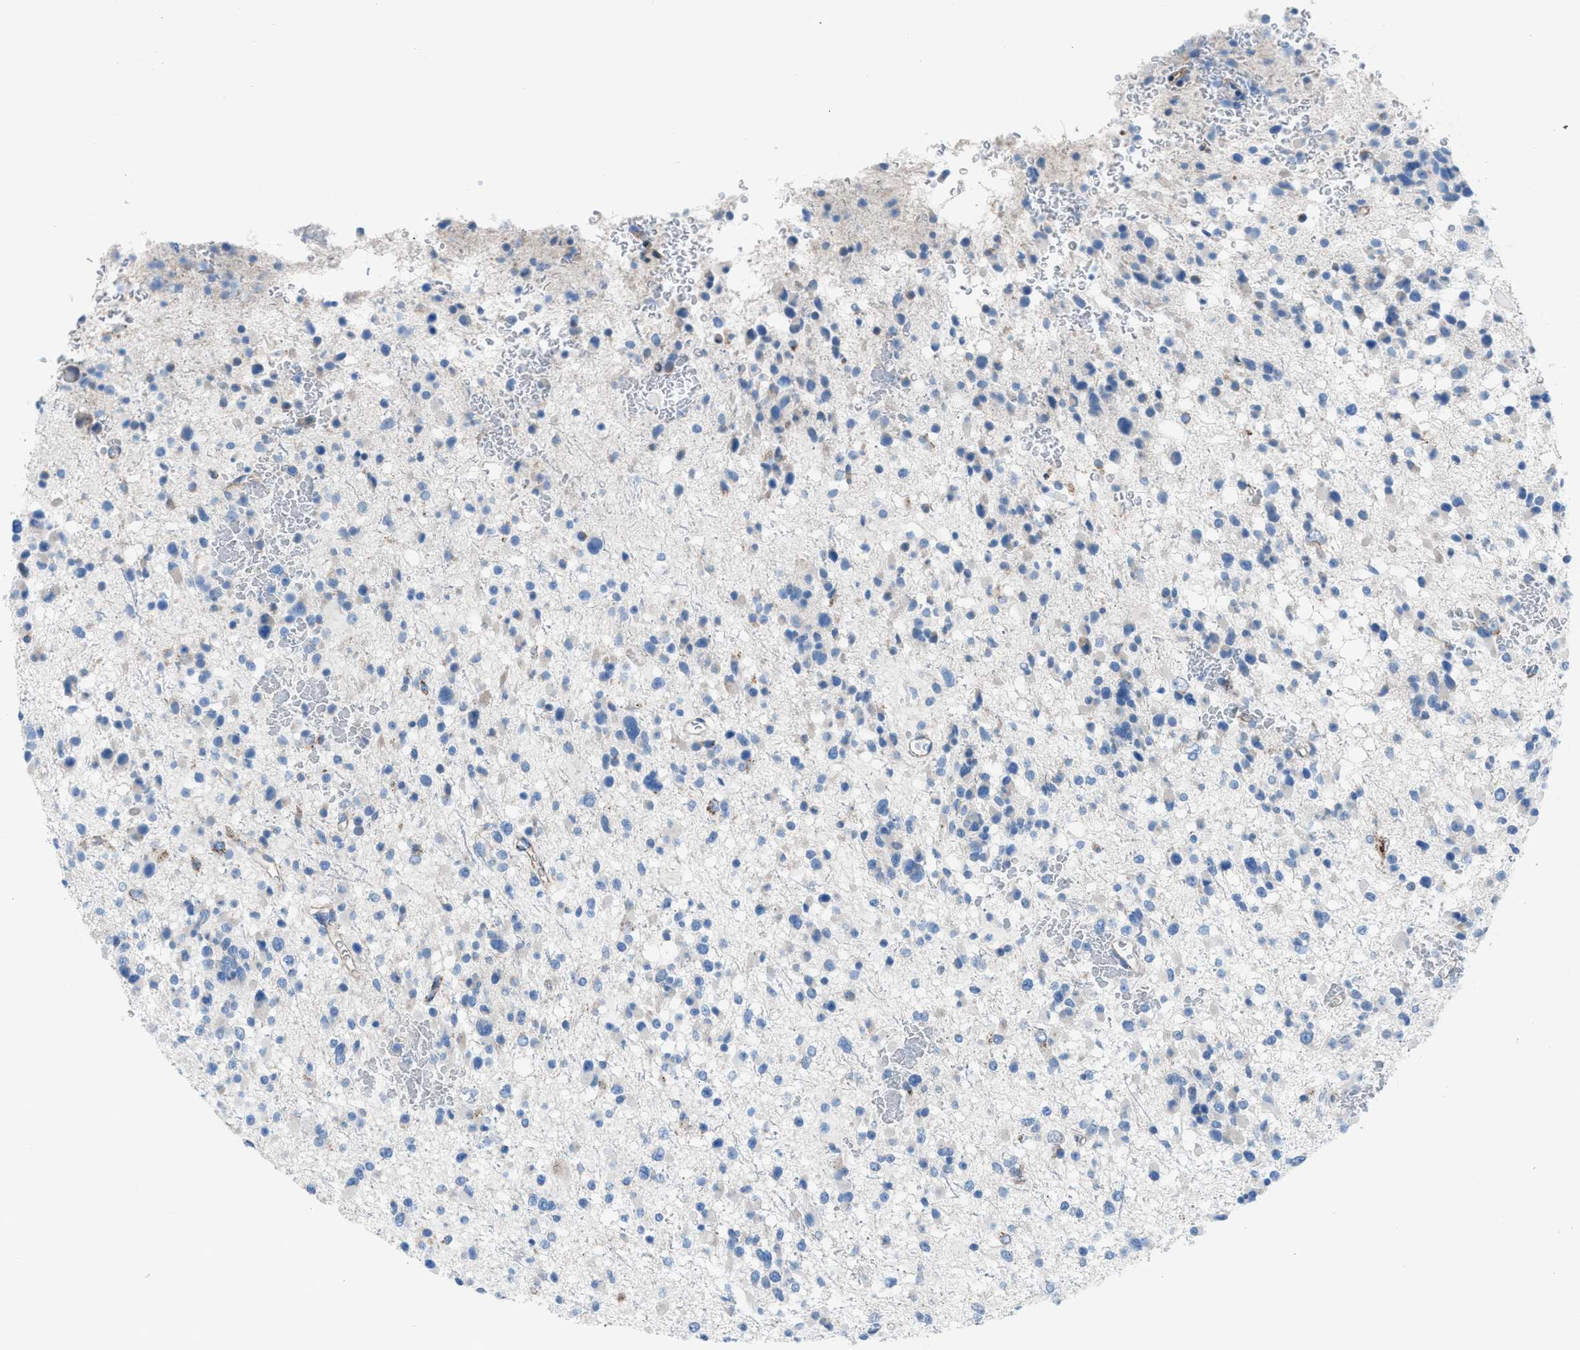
{"staining": {"intensity": "negative", "quantity": "none", "location": "none"}, "tissue": "glioma", "cell_type": "Tumor cells", "image_type": "cancer", "snomed": [{"axis": "morphology", "description": "Glioma, malignant, Low grade"}, {"axis": "topography", "description": "Brain"}], "caption": "This is an IHC image of glioma. There is no expression in tumor cells.", "gene": "CD1B", "patient": {"sex": "female", "age": 22}}